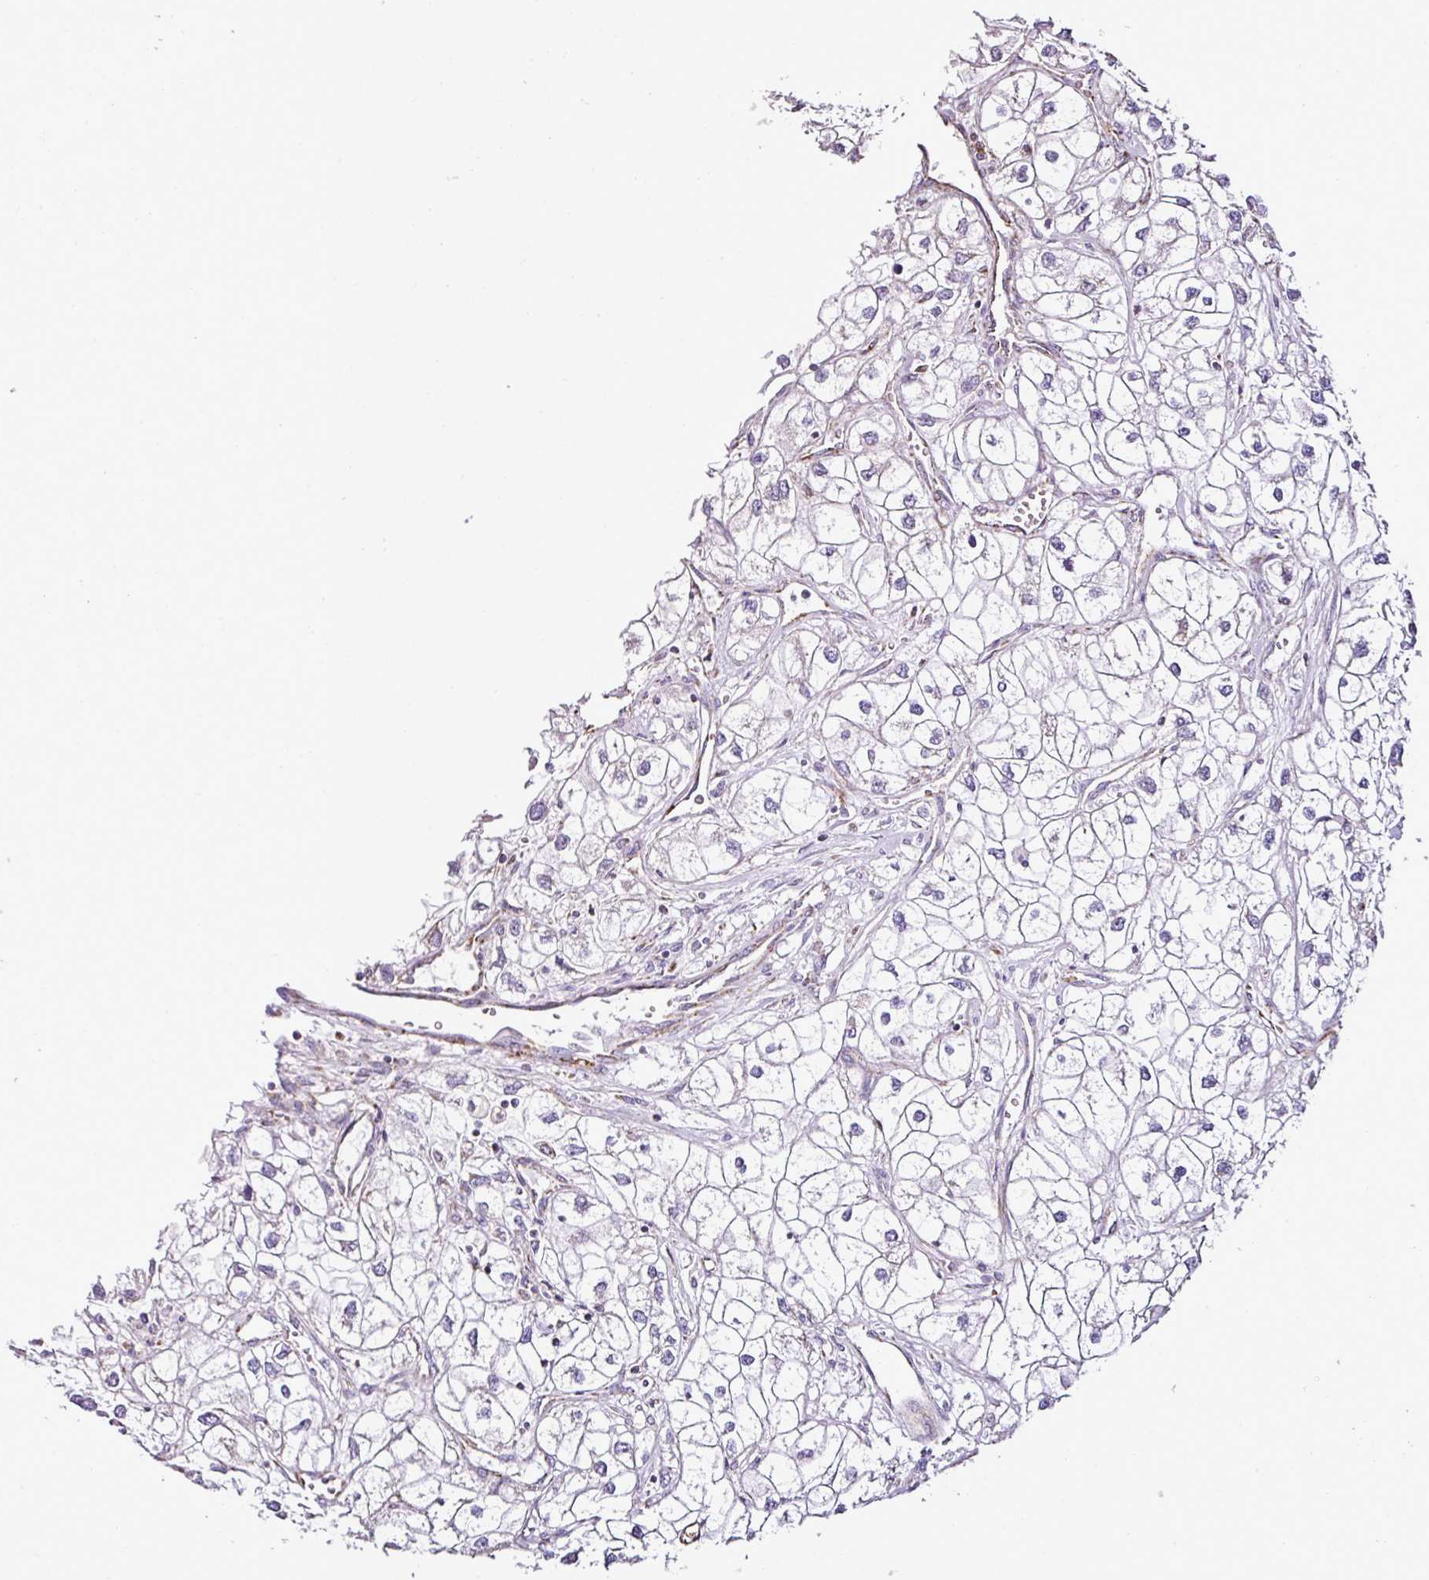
{"staining": {"intensity": "negative", "quantity": "none", "location": "none"}, "tissue": "renal cancer", "cell_type": "Tumor cells", "image_type": "cancer", "snomed": [{"axis": "morphology", "description": "Adenocarcinoma, NOS"}, {"axis": "topography", "description": "Kidney"}], "caption": "Photomicrograph shows no protein staining in tumor cells of renal cancer (adenocarcinoma) tissue.", "gene": "DPAGT1", "patient": {"sex": "male", "age": 59}}